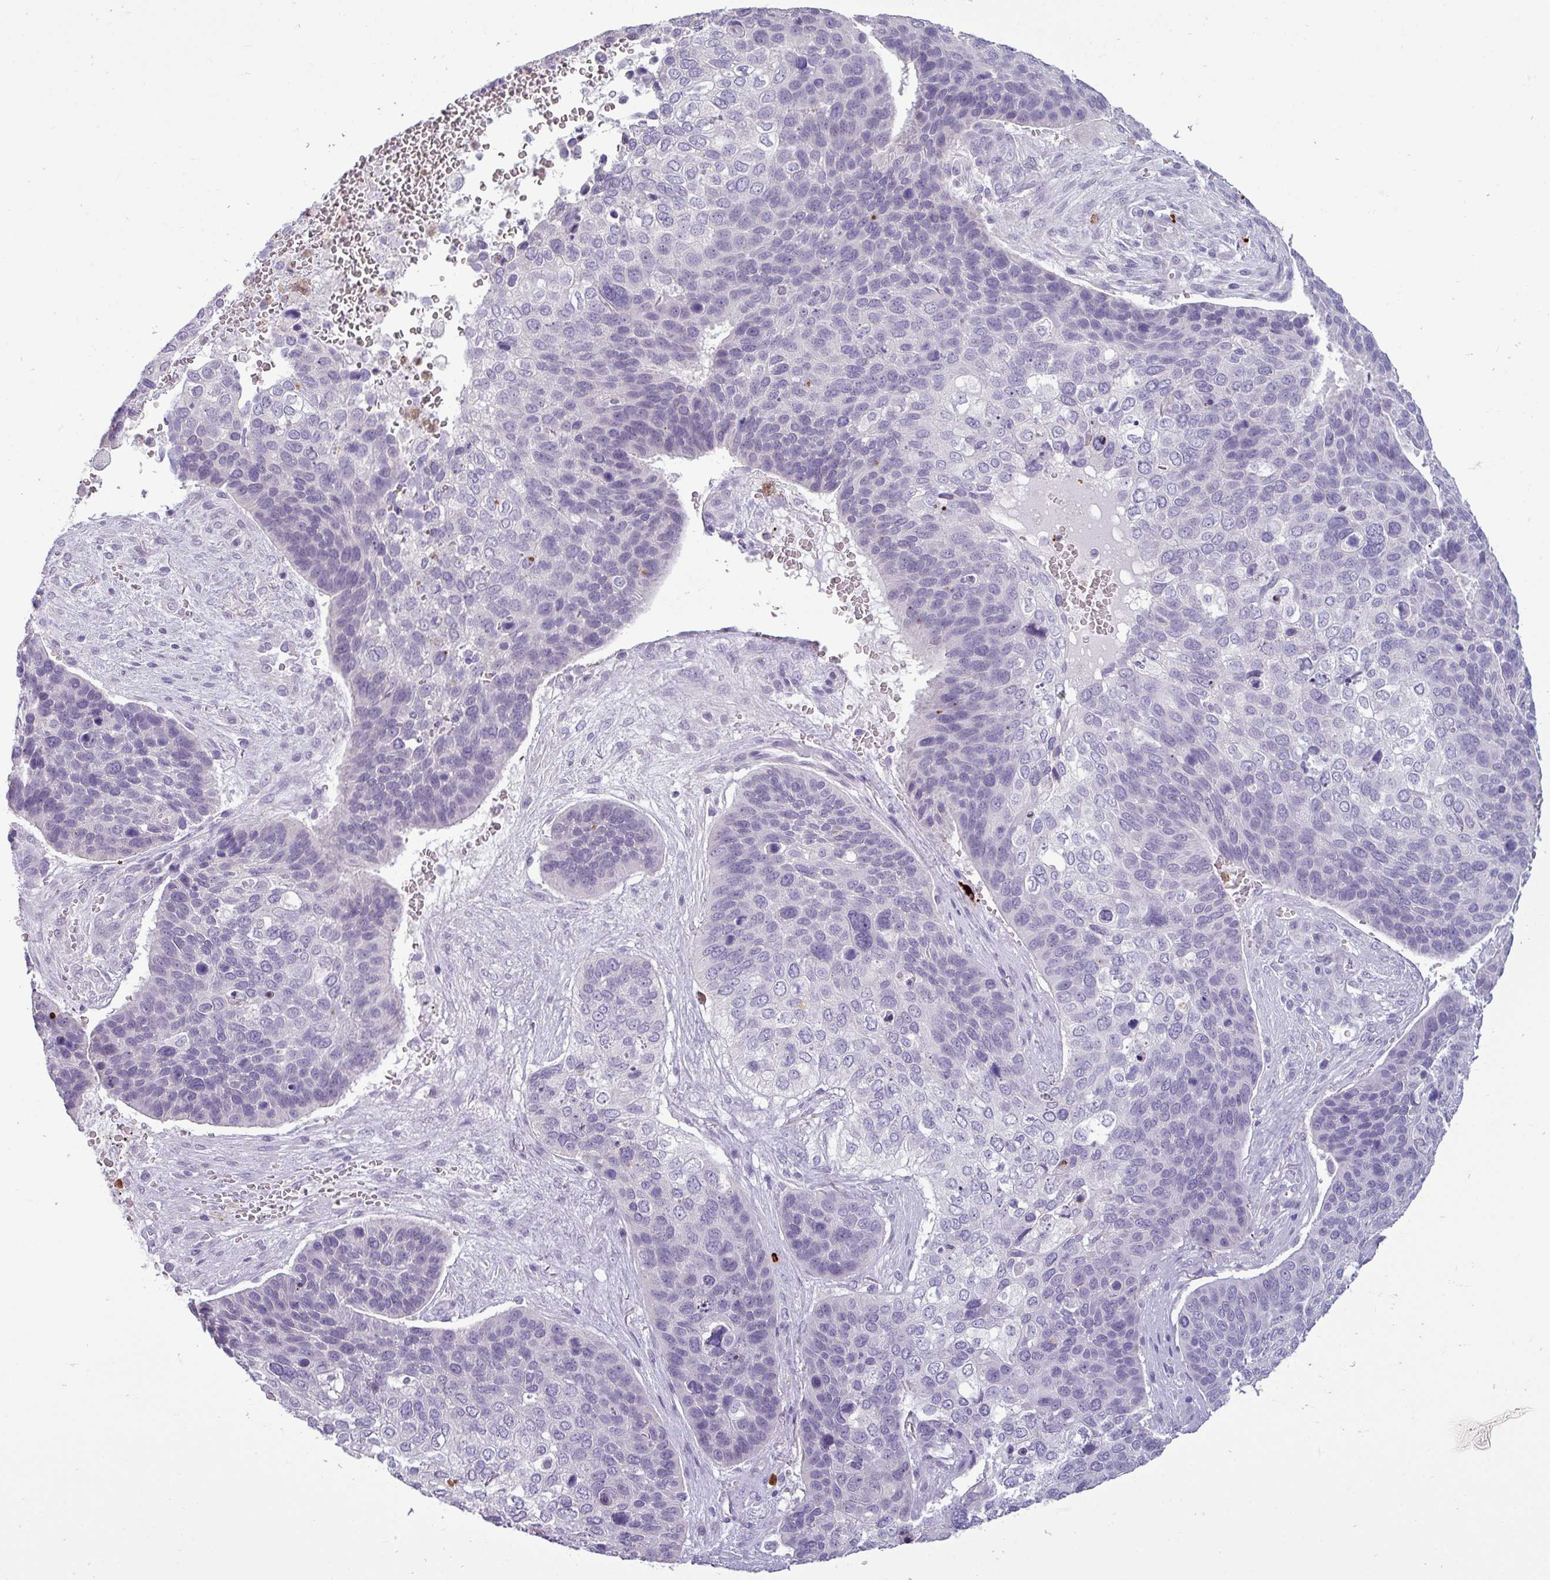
{"staining": {"intensity": "negative", "quantity": "none", "location": "none"}, "tissue": "skin cancer", "cell_type": "Tumor cells", "image_type": "cancer", "snomed": [{"axis": "morphology", "description": "Basal cell carcinoma"}, {"axis": "topography", "description": "Skin"}], "caption": "Micrograph shows no significant protein positivity in tumor cells of skin basal cell carcinoma.", "gene": "TRIM39", "patient": {"sex": "female", "age": 74}}